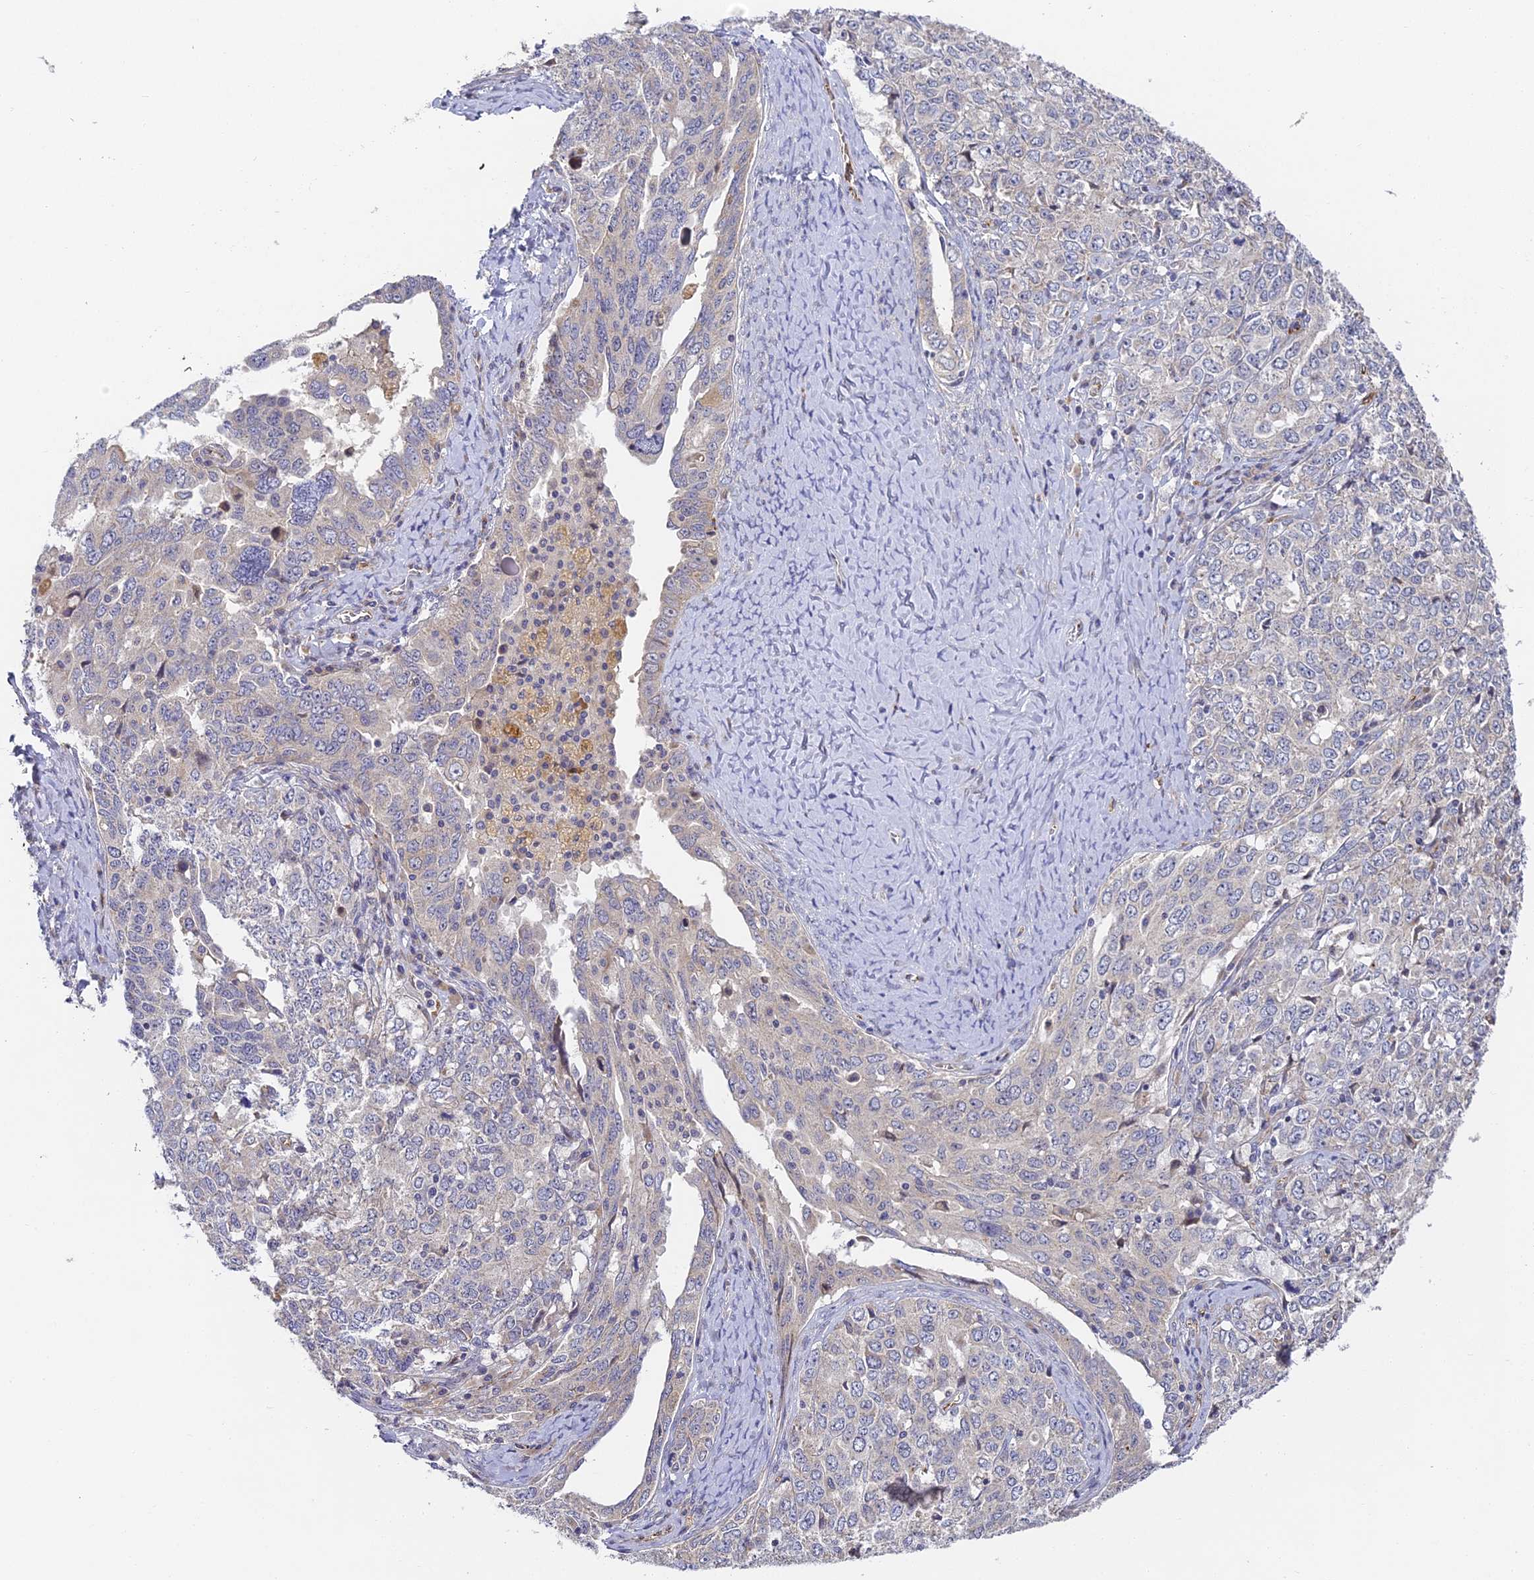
{"staining": {"intensity": "negative", "quantity": "none", "location": "none"}, "tissue": "ovarian cancer", "cell_type": "Tumor cells", "image_type": "cancer", "snomed": [{"axis": "morphology", "description": "Carcinoma, endometroid"}, {"axis": "topography", "description": "Ovary"}], "caption": "Image shows no significant protein expression in tumor cells of ovarian cancer (endometroid carcinoma). (DAB immunohistochemistry (IHC) with hematoxylin counter stain).", "gene": "DNAAF10", "patient": {"sex": "female", "age": 62}}